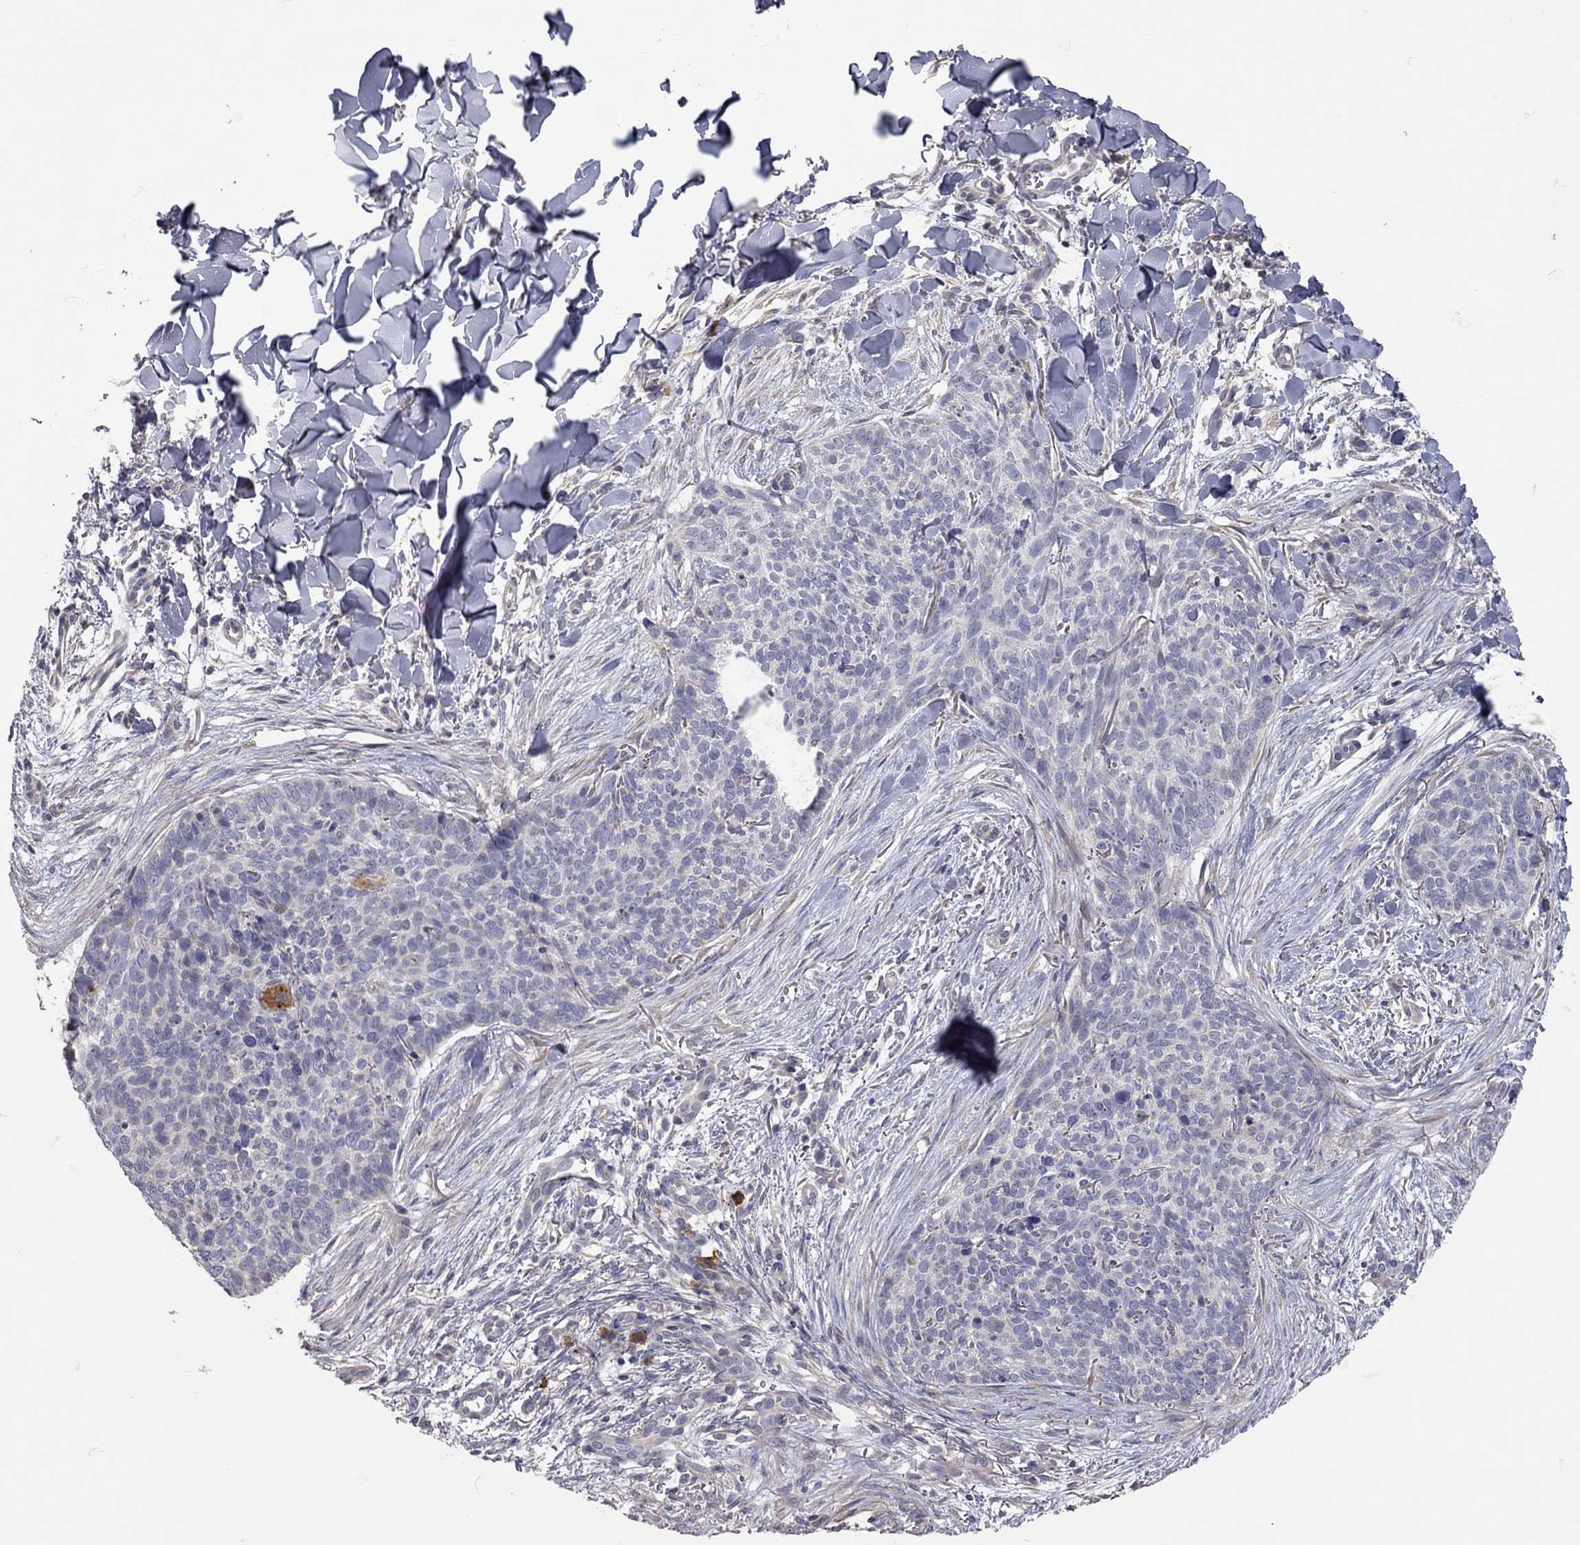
{"staining": {"intensity": "negative", "quantity": "none", "location": "none"}, "tissue": "skin cancer", "cell_type": "Tumor cells", "image_type": "cancer", "snomed": [{"axis": "morphology", "description": "Basal cell carcinoma"}, {"axis": "topography", "description": "Skin"}], "caption": "IHC of human skin cancer reveals no positivity in tumor cells.", "gene": "XAGE2", "patient": {"sex": "male", "age": 64}}